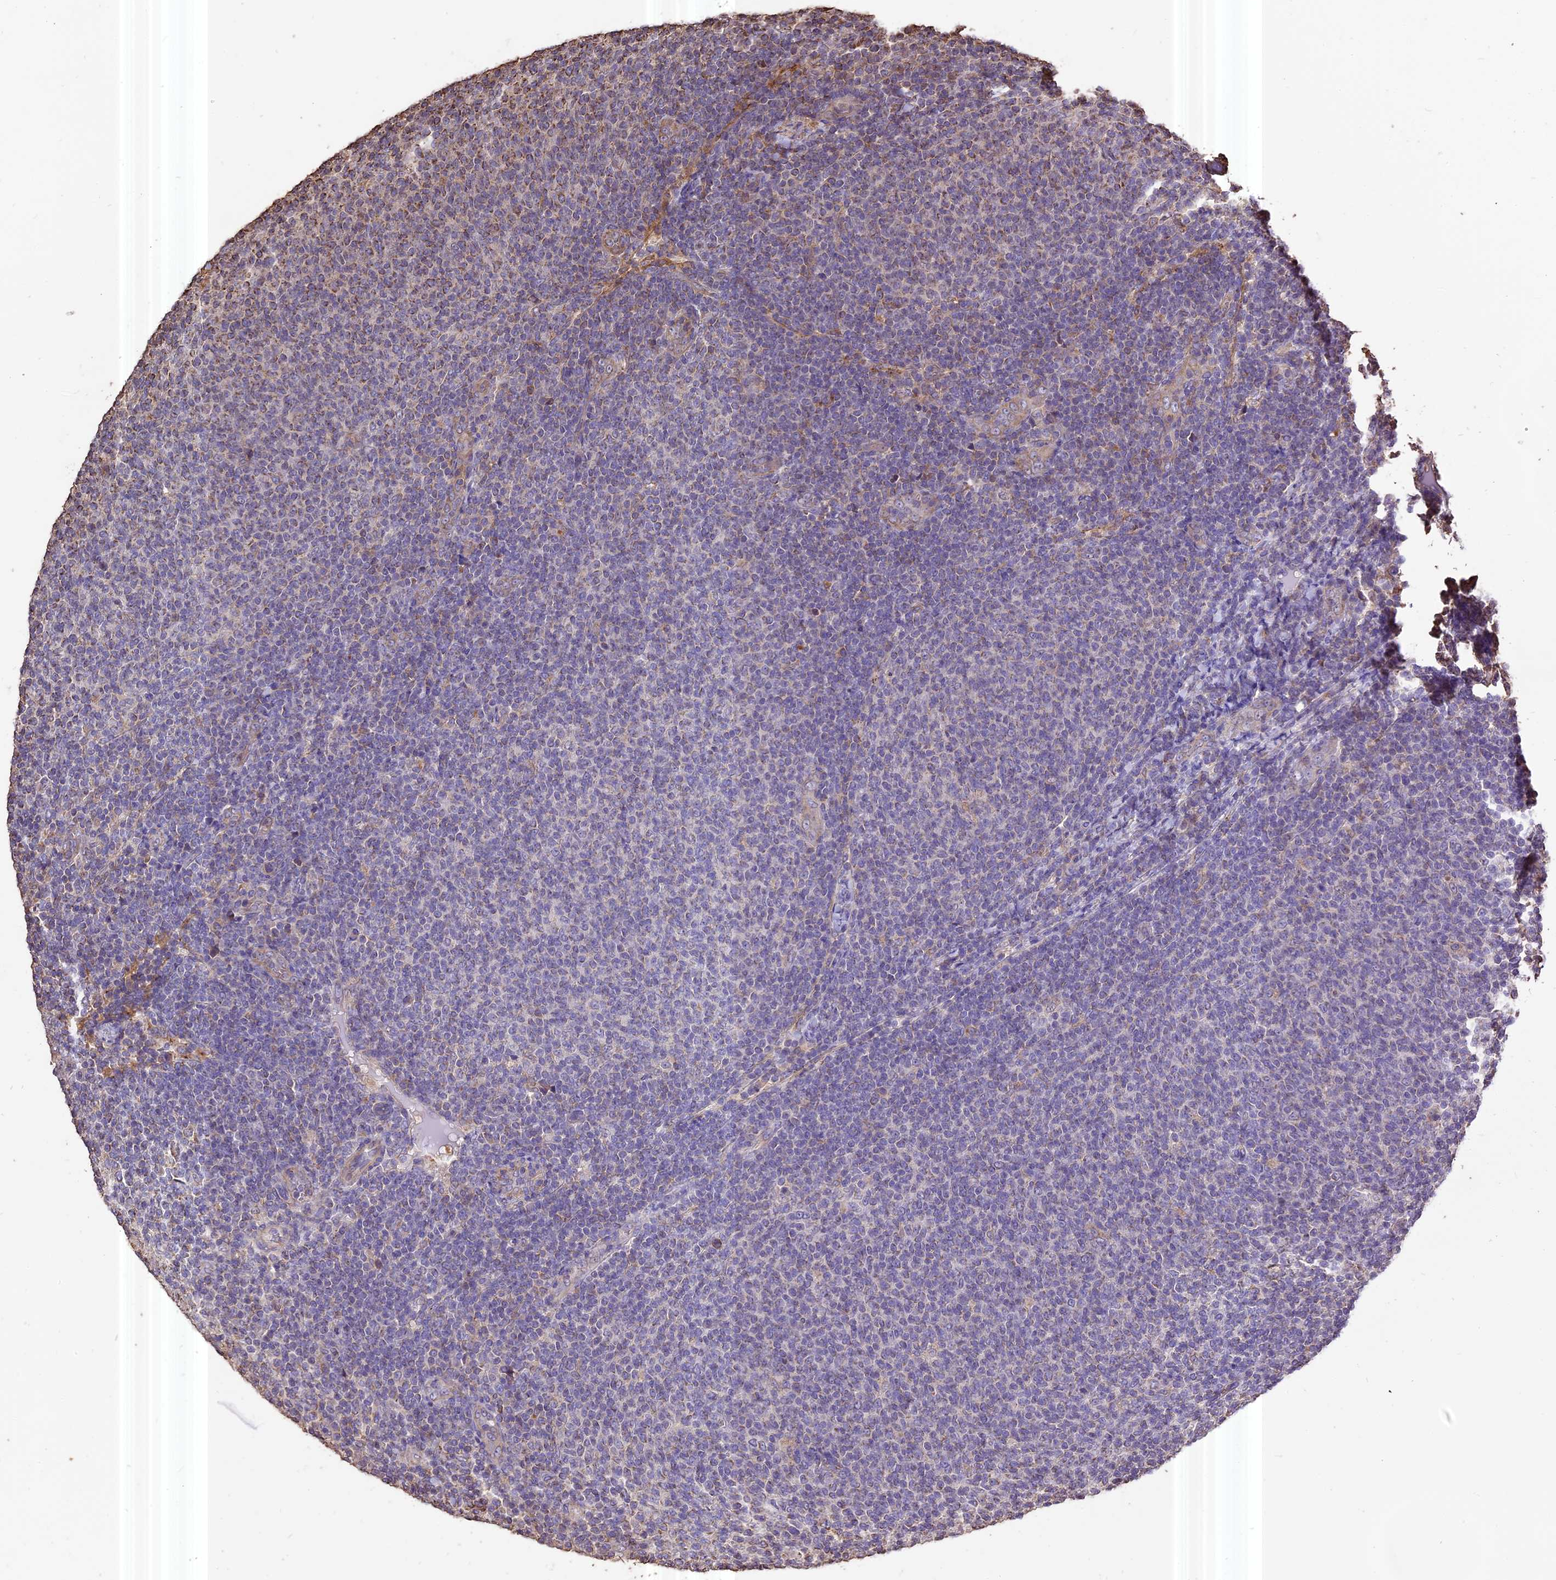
{"staining": {"intensity": "negative", "quantity": "none", "location": "none"}, "tissue": "lymphoma", "cell_type": "Tumor cells", "image_type": "cancer", "snomed": [{"axis": "morphology", "description": "Malignant lymphoma, non-Hodgkin's type, Low grade"}, {"axis": "topography", "description": "Lymph node"}], "caption": "High magnification brightfield microscopy of lymphoma stained with DAB (3,3'-diaminobenzidine) (brown) and counterstained with hematoxylin (blue): tumor cells show no significant expression. (Stains: DAB immunohistochemistry (IHC) with hematoxylin counter stain, Microscopy: brightfield microscopy at high magnification).", "gene": "PGPEP1L", "patient": {"sex": "male", "age": 66}}